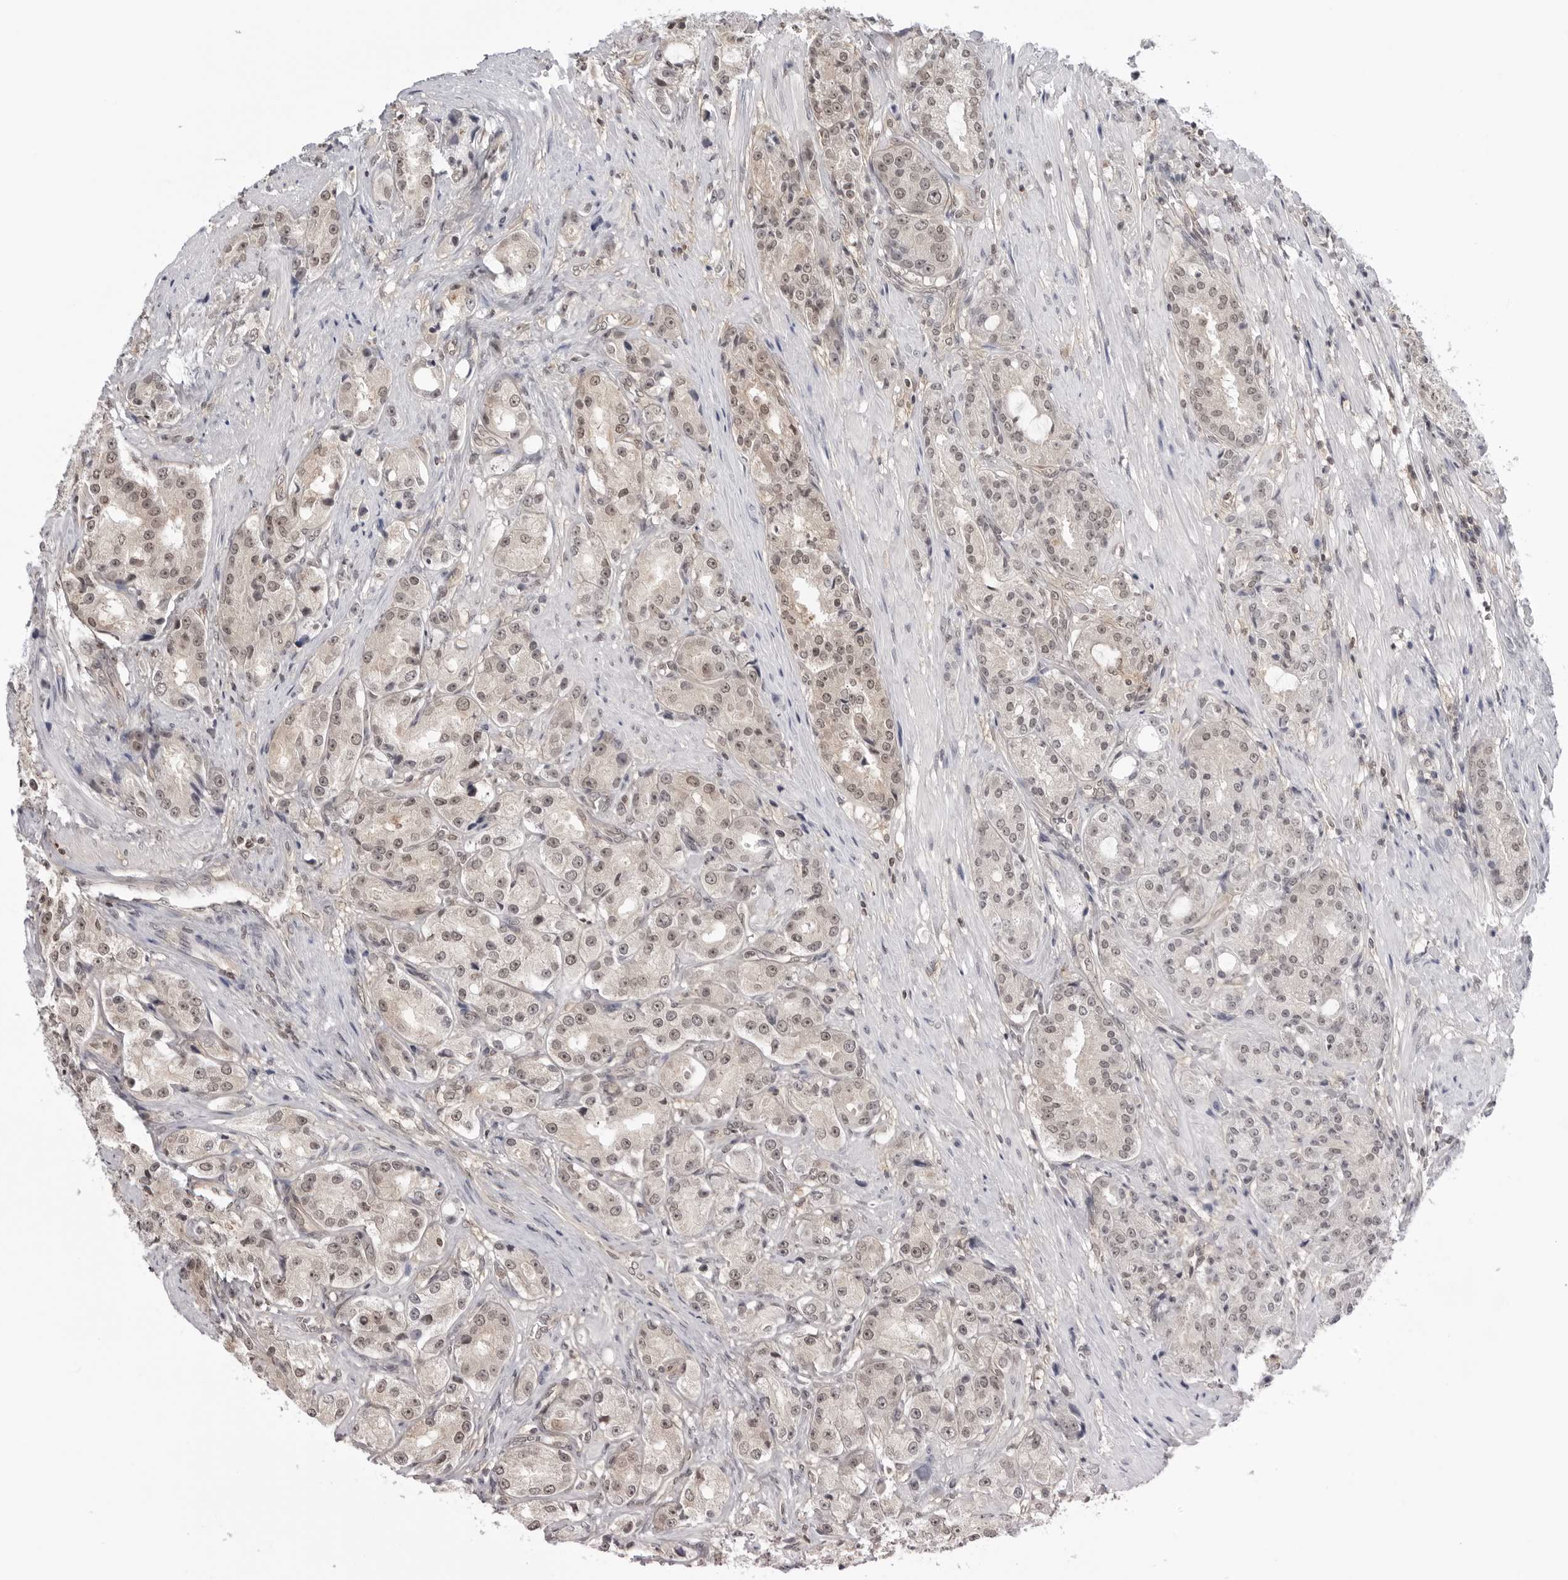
{"staining": {"intensity": "weak", "quantity": ">75%", "location": "nuclear"}, "tissue": "prostate cancer", "cell_type": "Tumor cells", "image_type": "cancer", "snomed": [{"axis": "morphology", "description": "Adenocarcinoma, High grade"}, {"axis": "topography", "description": "Prostate"}], "caption": "An image showing weak nuclear staining in about >75% of tumor cells in high-grade adenocarcinoma (prostate), as visualized by brown immunohistochemical staining.", "gene": "YWHAG", "patient": {"sex": "male", "age": 60}}